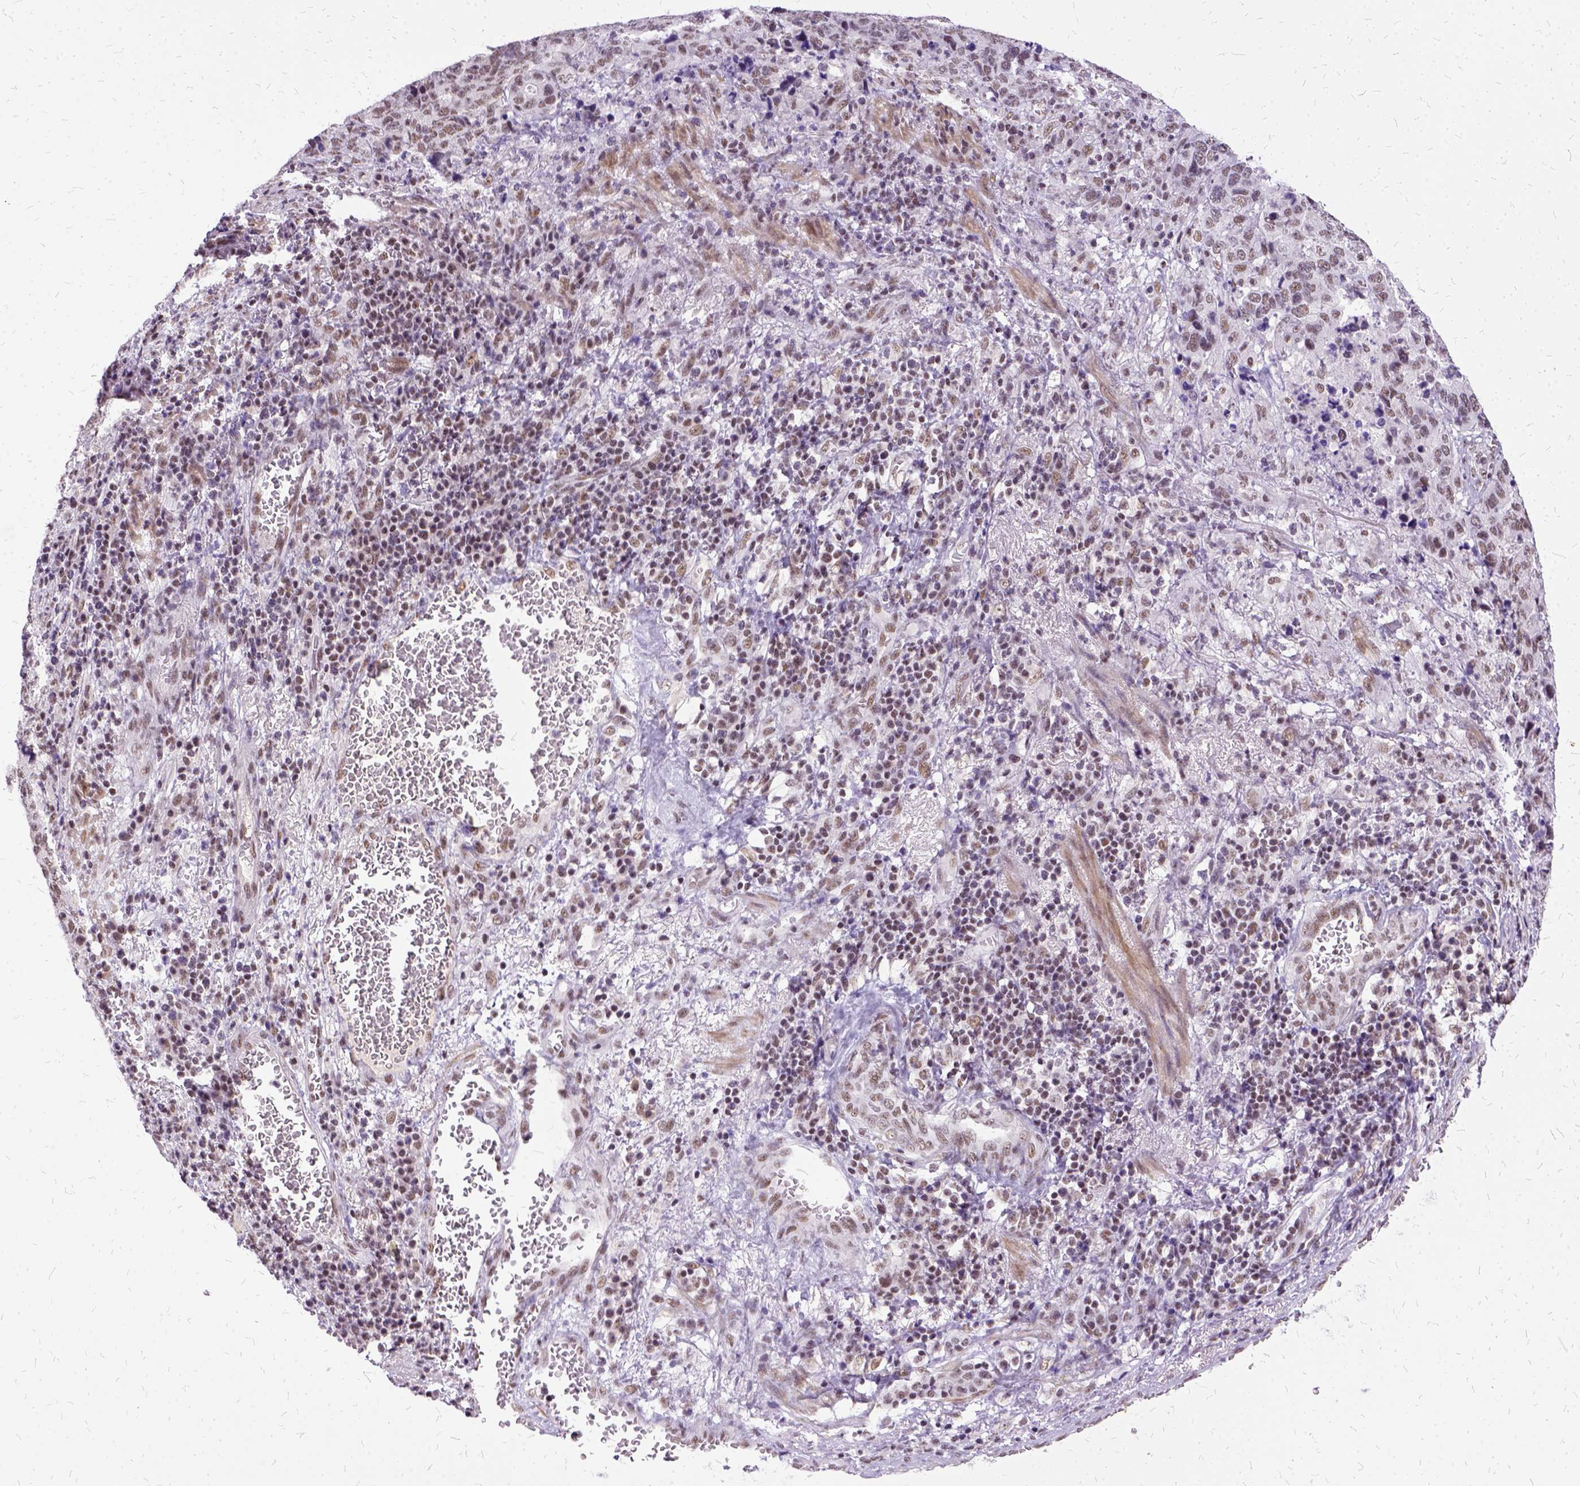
{"staining": {"intensity": "moderate", "quantity": "<25%", "location": "nuclear"}, "tissue": "stomach cancer", "cell_type": "Tumor cells", "image_type": "cancer", "snomed": [{"axis": "morphology", "description": "Adenocarcinoma, NOS"}, {"axis": "topography", "description": "Stomach, upper"}], "caption": "Stomach cancer (adenocarcinoma) stained for a protein exhibits moderate nuclear positivity in tumor cells.", "gene": "SETD1A", "patient": {"sex": "female", "age": 67}}